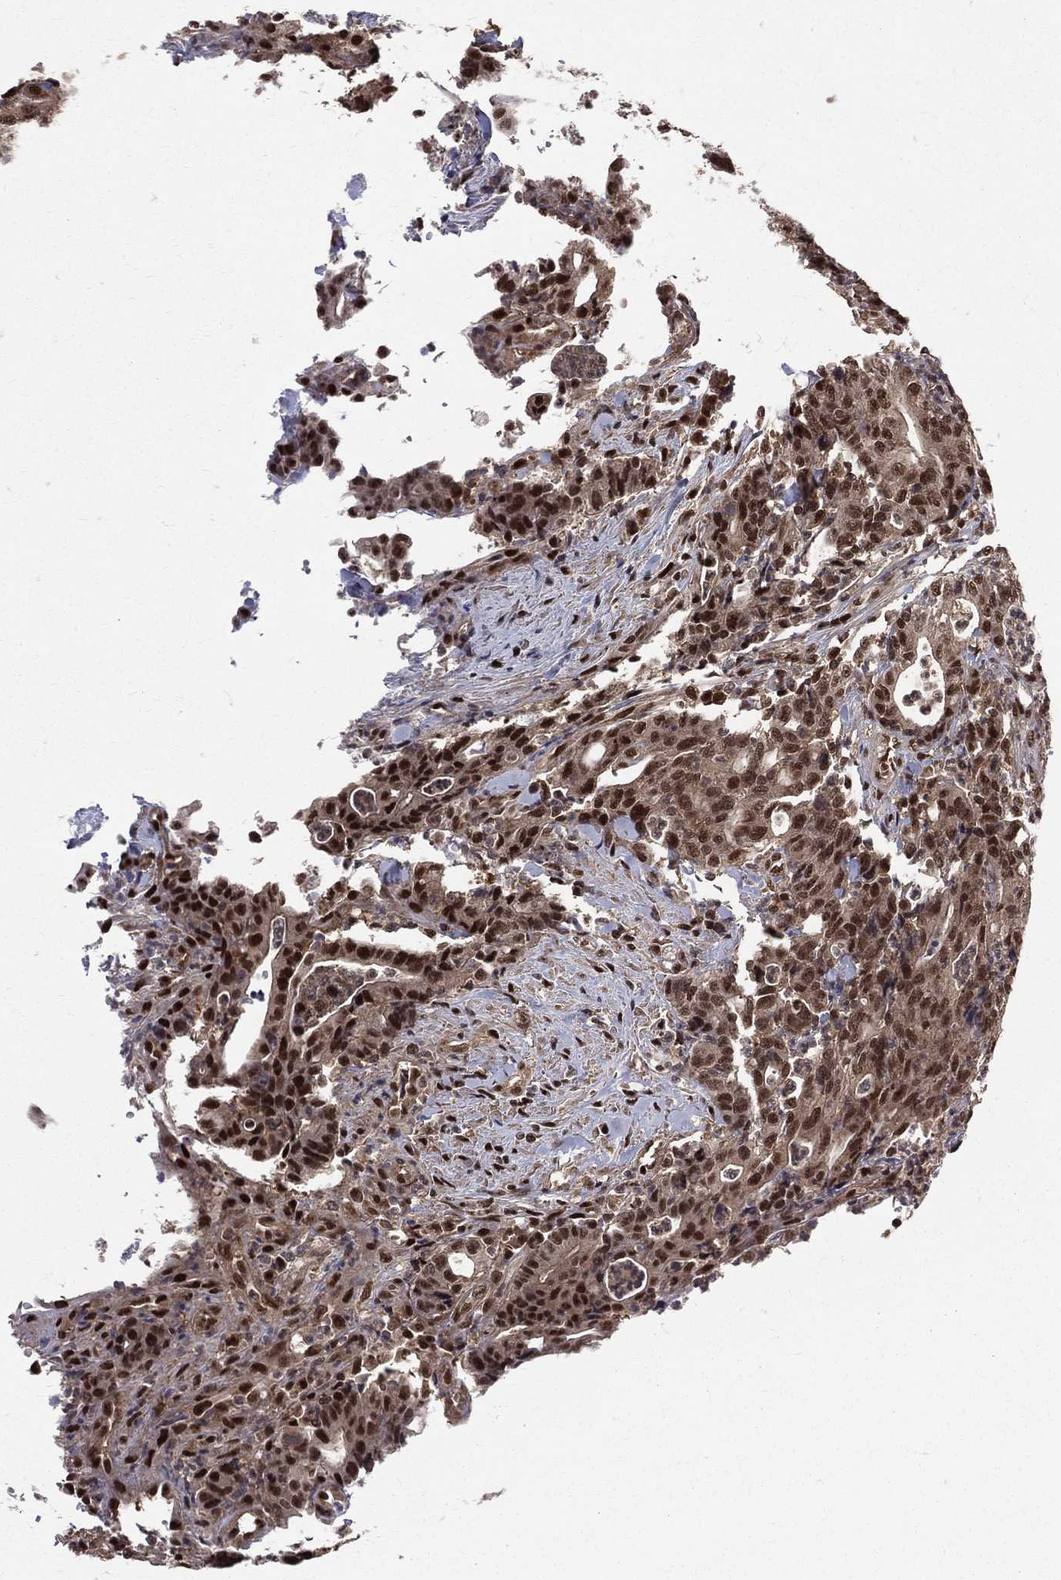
{"staining": {"intensity": "strong", "quantity": "<25%", "location": "nuclear"}, "tissue": "colorectal cancer", "cell_type": "Tumor cells", "image_type": "cancer", "snomed": [{"axis": "morphology", "description": "Adenocarcinoma, NOS"}, {"axis": "topography", "description": "Colon"}], "caption": "Colorectal adenocarcinoma was stained to show a protein in brown. There is medium levels of strong nuclear positivity in about <25% of tumor cells.", "gene": "COPS4", "patient": {"sex": "male", "age": 70}}